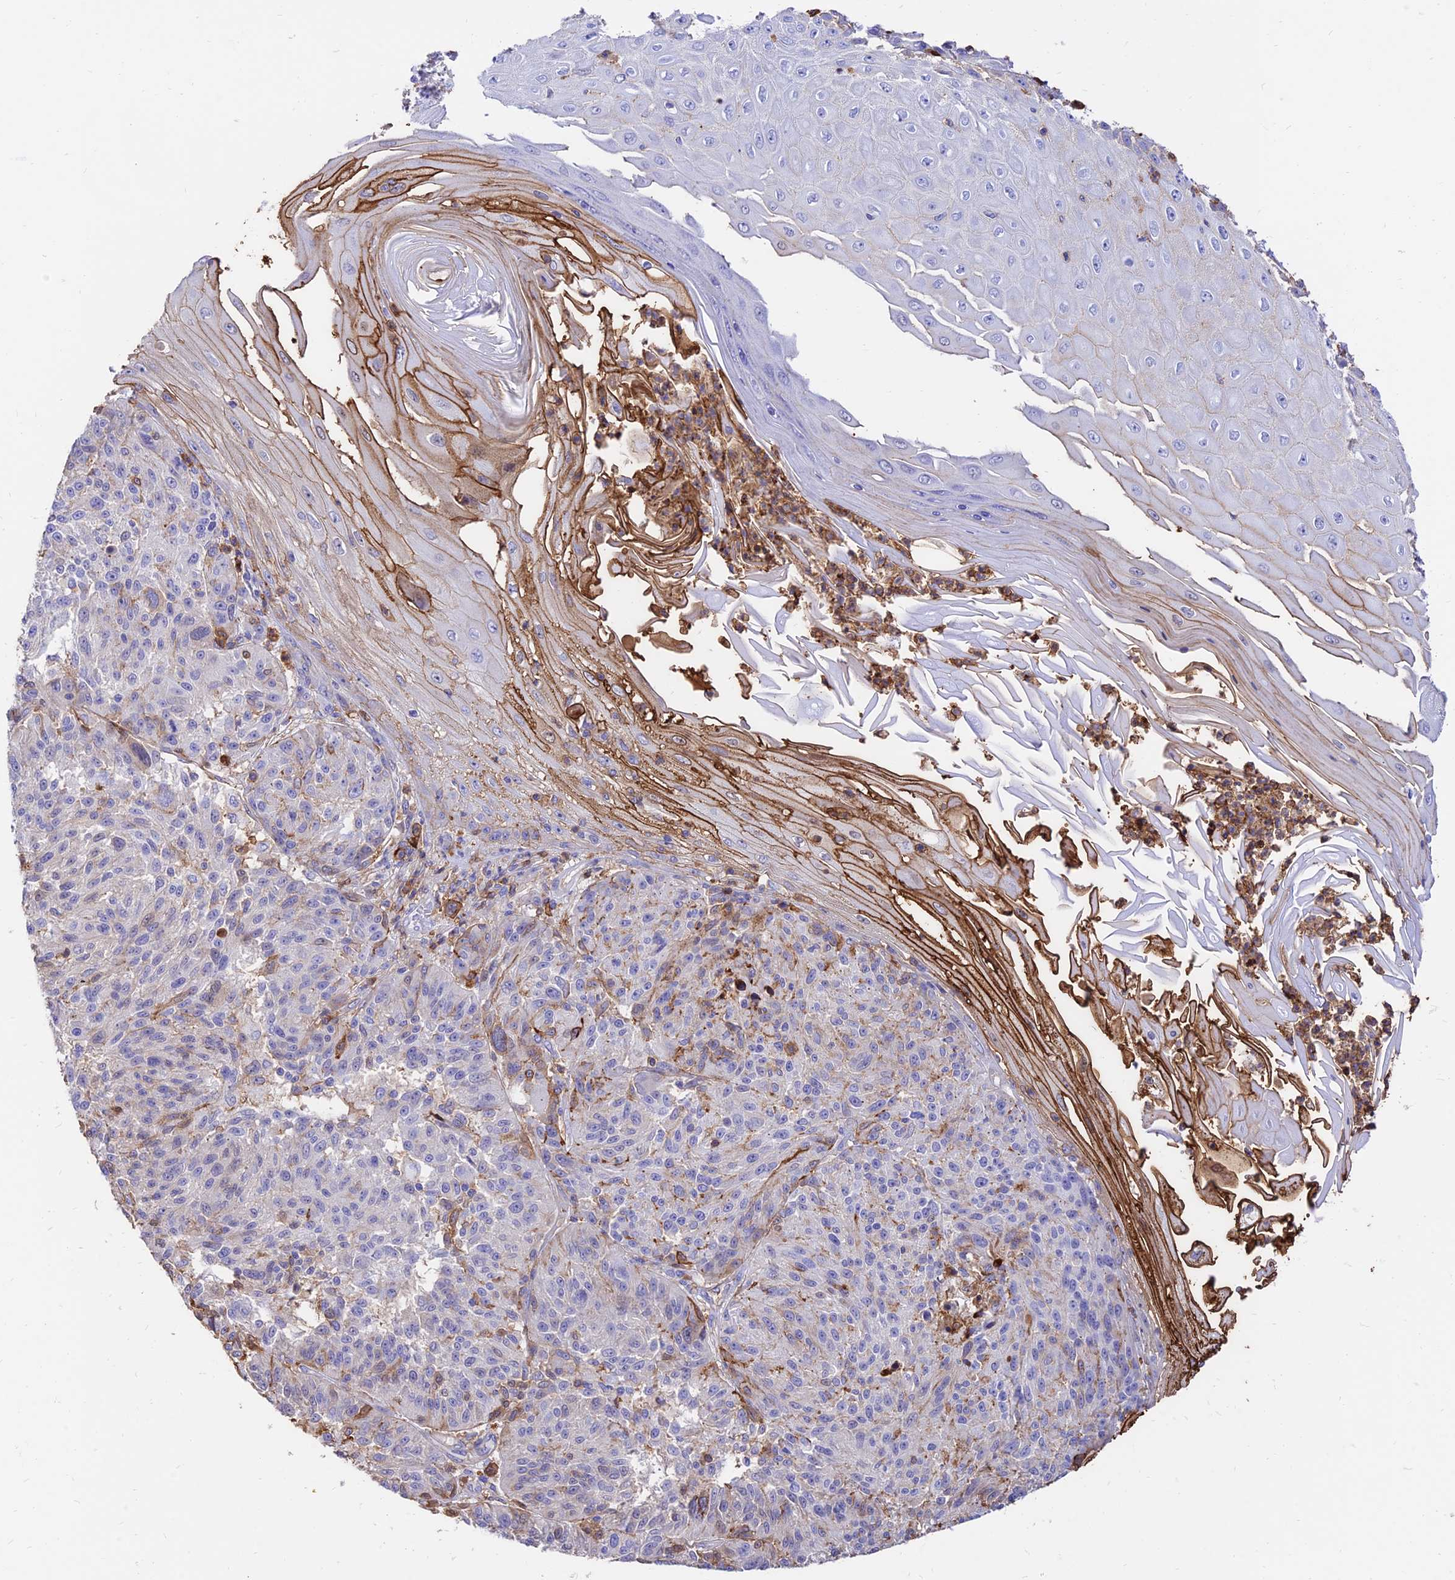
{"staining": {"intensity": "negative", "quantity": "none", "location": "none"}, "tissue": "melanoma", "cell_type": "Tumor cells", "image_type": "cancer", "snomed": [{"axis": "morphology", "description": "Malignant melanoma, NOS"}, {"axis": "topography", "description": "Skin"}], "caption": "Immunohistochemistry image of melanoma stained for a protein (brown), which displays no staining in tumor cells. (Stains: DAB (3,3'-diaminobenzidine) immunohistochemistry (IHC) with hematoxylin counter stain, Microscopy: brightfield microscopy at high magnification).", "gene": "SREK1IP1", "patient": {"sex": "male", "age": 53}}